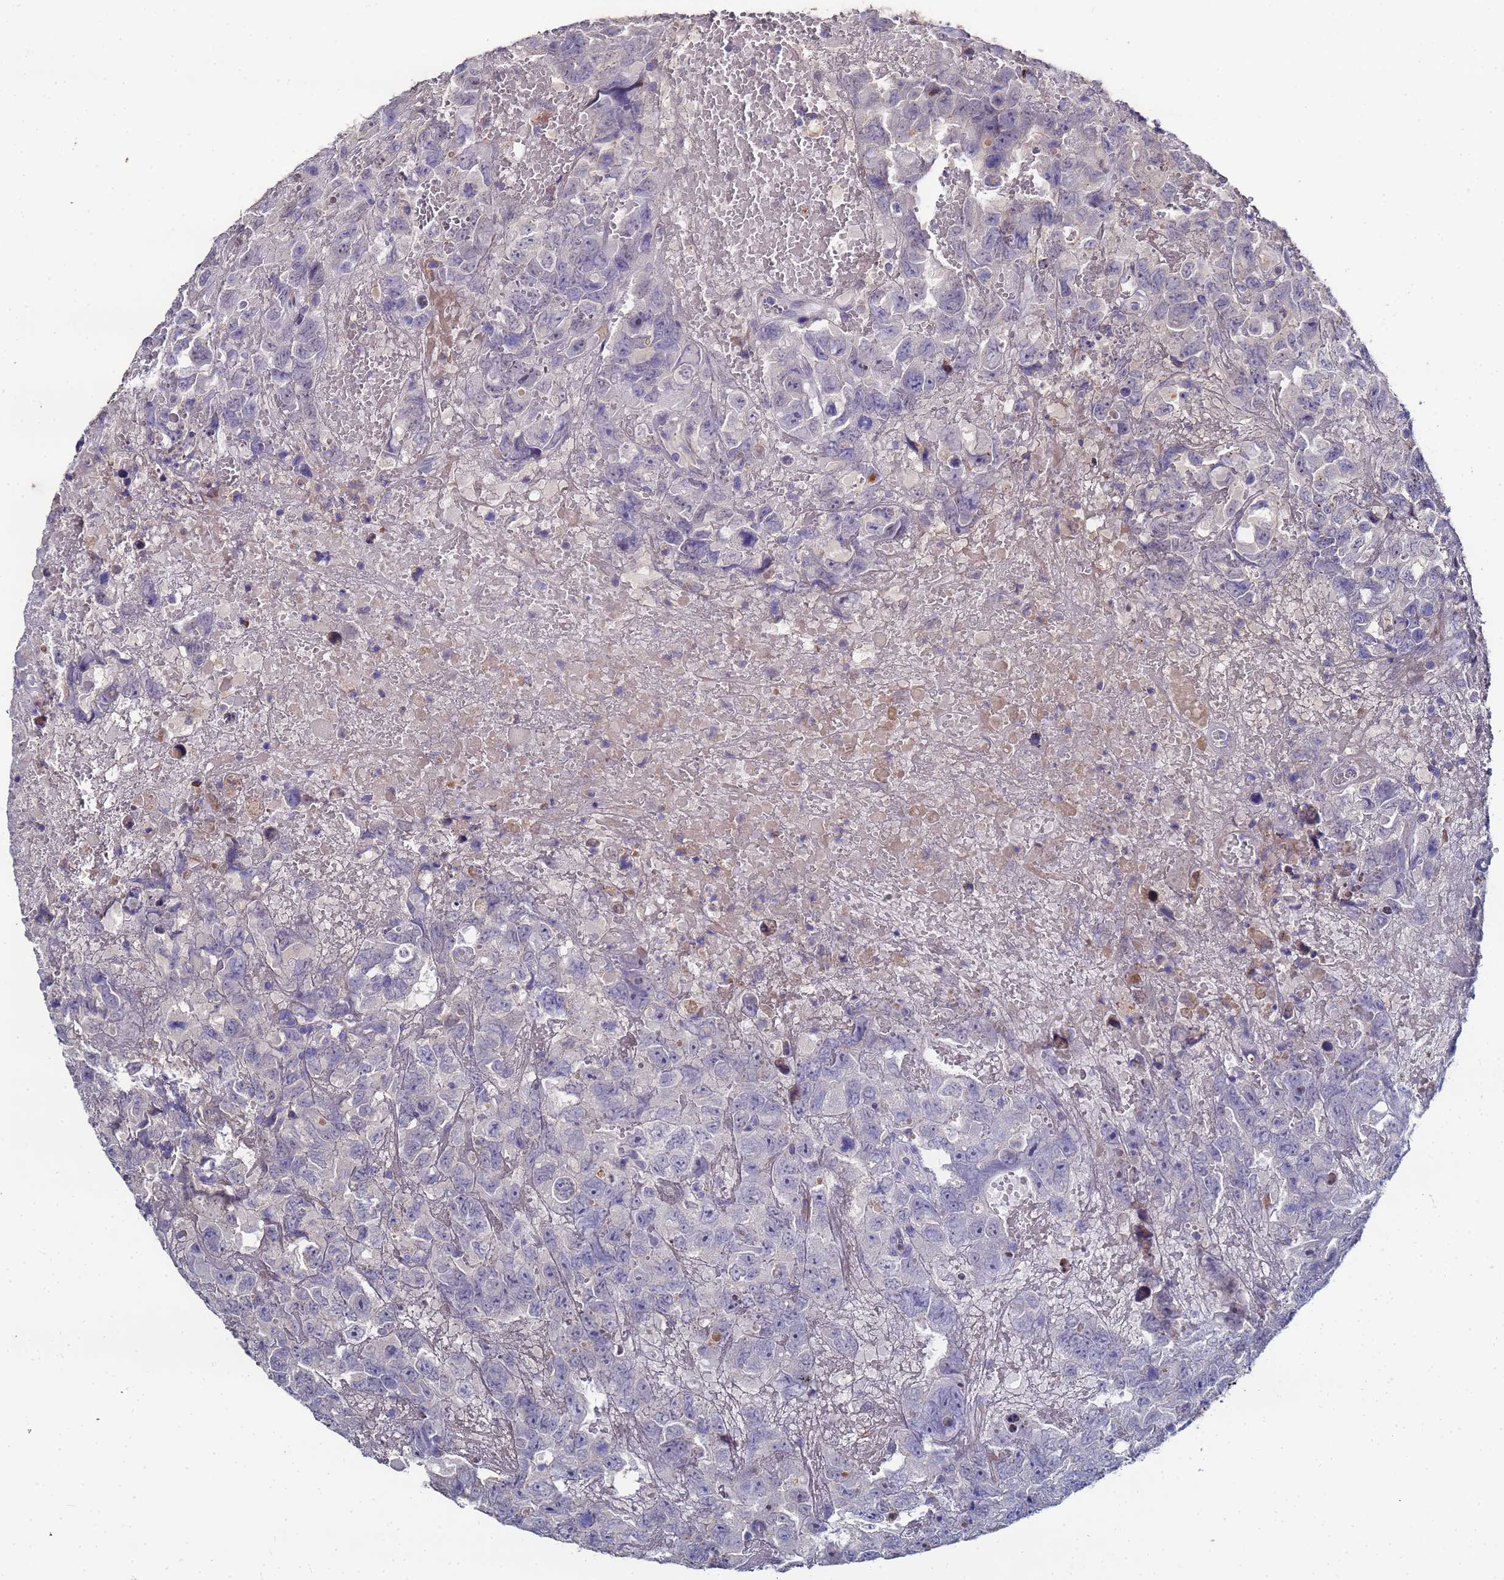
{"staining": {"intensity": "negative", "quantity": "none", "location": "none"}, "tissue": "testis cancer", "cell_type": "Tumor cells", "image_type": "cancer", "snomed": [{"axis": "morphology", "description": "Carcinoma, Embryonal, NOS"}, {"axis": "topography", "description": "Testis"}], "caption": "A micrograph of human testis embryonal carcinoma is negative for staining in tumor cells.", "gene": "TCP10L", "patient": {"sex": "male", "age": 45}}